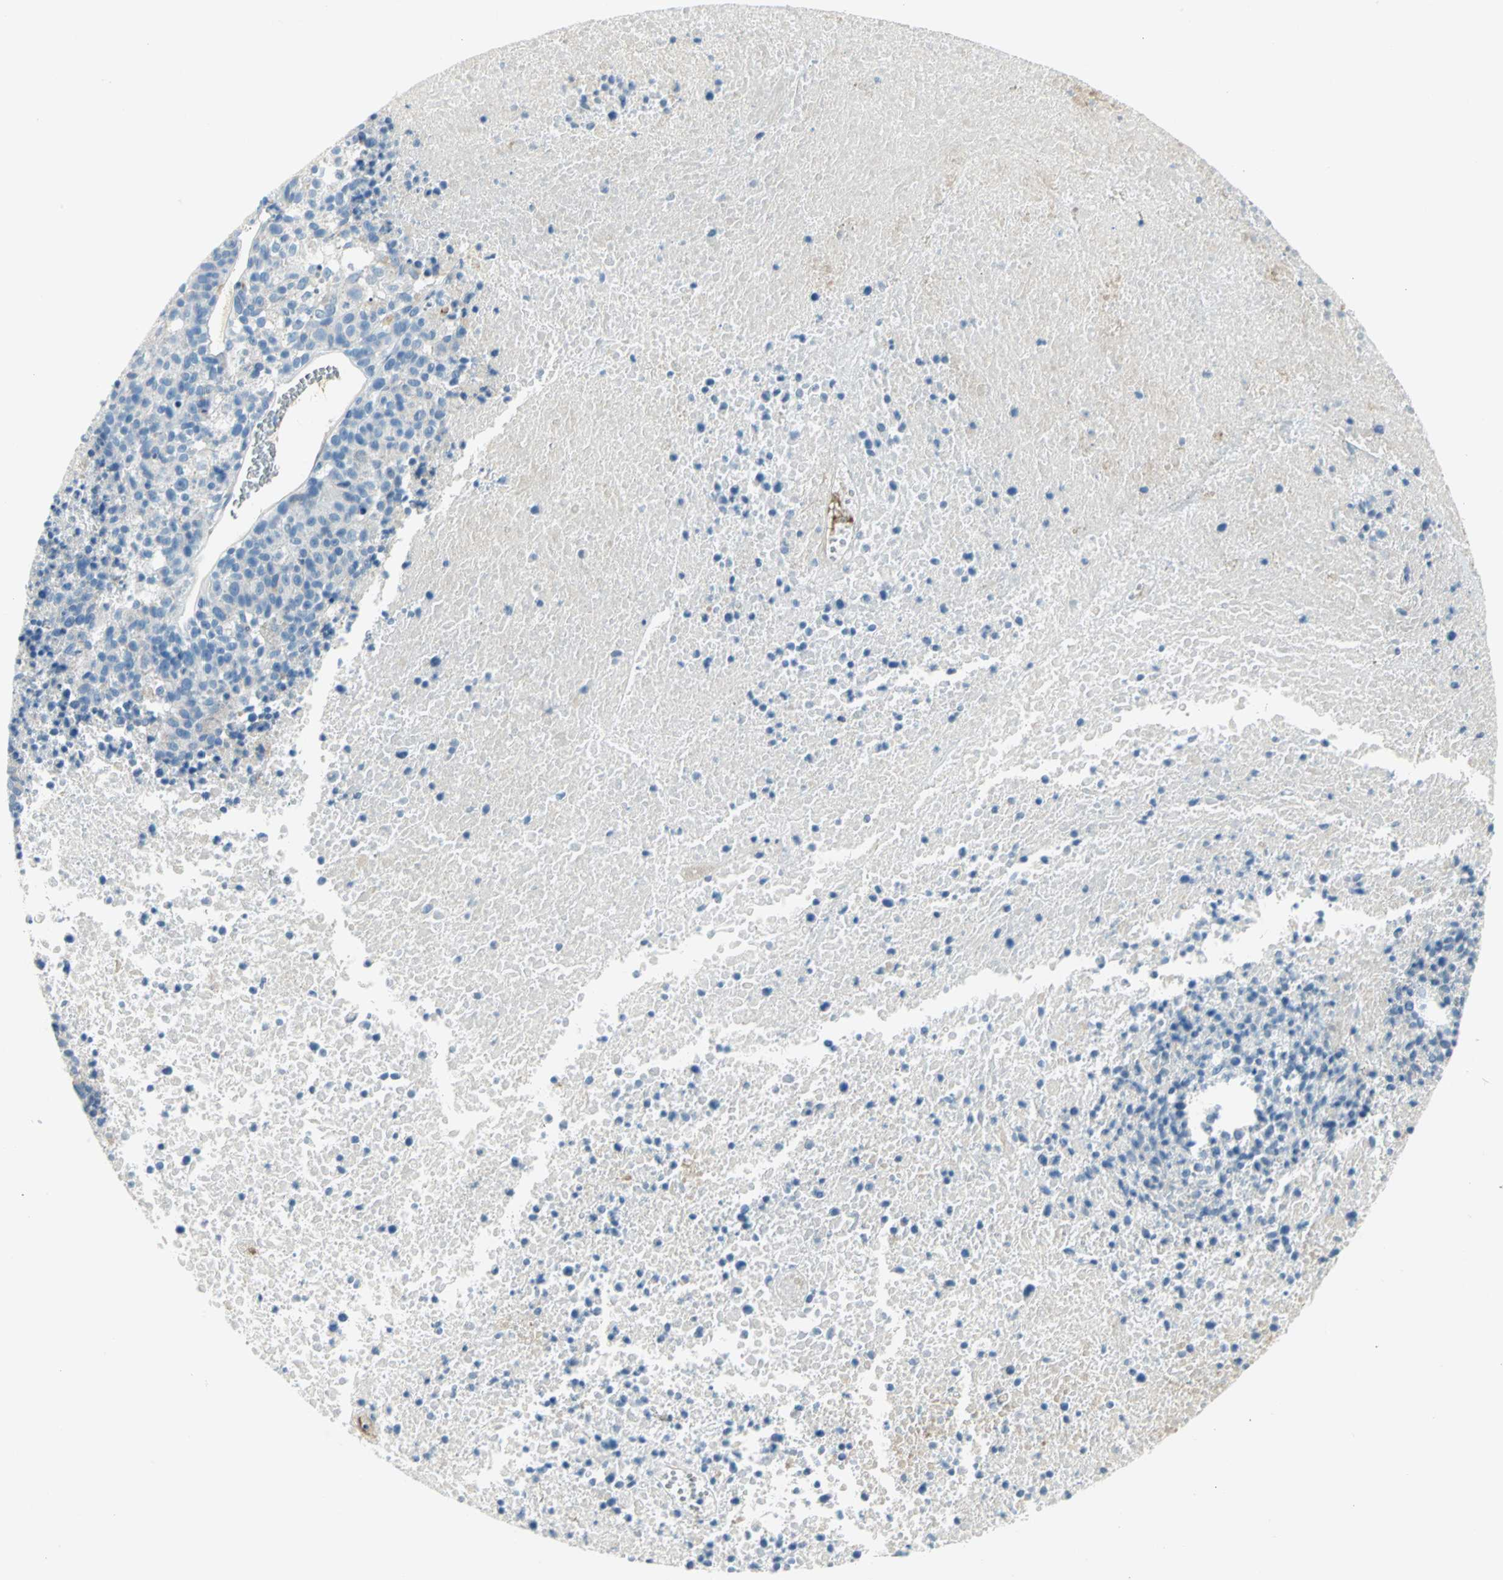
{"staining": {"intensity": "negative", "quantity": "none", "location": "none"}, "tissue": "melanoma", "cell_type": "Tumor cells", "image_type": "cancer", "snomed": [{"axis": "morphology", "description": "Malignant melanoma, Metastatic site"}, {"axis": "topography", "description": "Cerebral cortex"}], "caption": "This photomicrograph is of melanoma stained with IHC to label a protein in brown with the nuclei are counter-stained blue. There is no staining in tumor cells.", "gene": "ALOX15", "patient": {"sex": "female", "age": 52}}